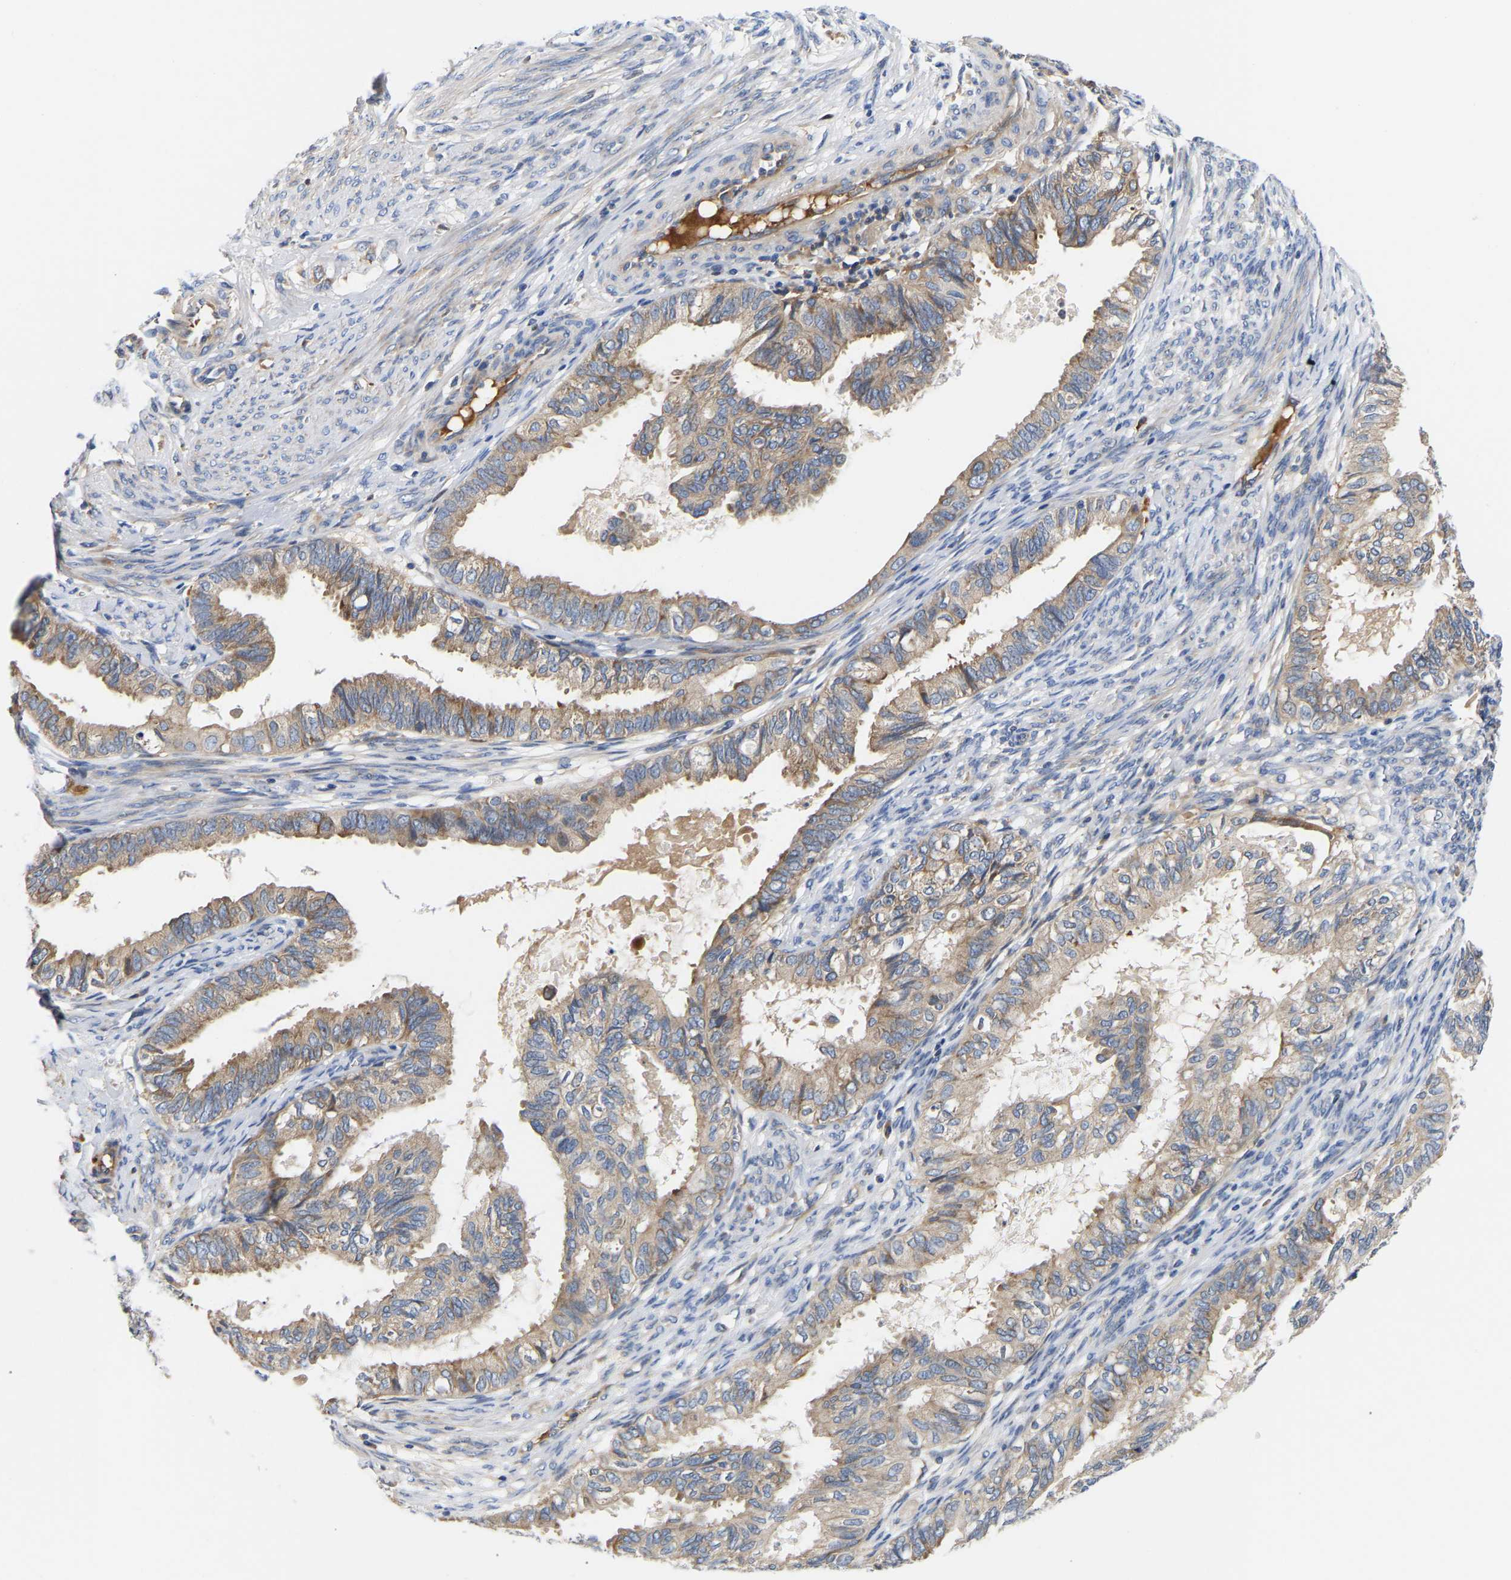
{"staining": {"intensity": "weak", "quantity": "25%-75%", "location": "cytoplasmic/membranous"}, "tissue": "cervical cancer", "cell_type": "Tumor cells", "image_type": "cancer", "snomed": [{"axis": "morphology", "description": "Normal tissue, NOS"}, {"axis": "morphology", "description": "Adenocarcinoma, NOS"}, {"axis": "topography", "description": "Cervix"}, {"axis": "topography", "description": "Endometrium"}], "caption": "DAB immunohistochemical staining of adenocarcinoma (cervical) shows weak cytoplasmic/membranous protein expression in approximately 25%-75% of tumor cells.", "gene": "AIMP2", "patient": {"sex": "female", "age": 86}}